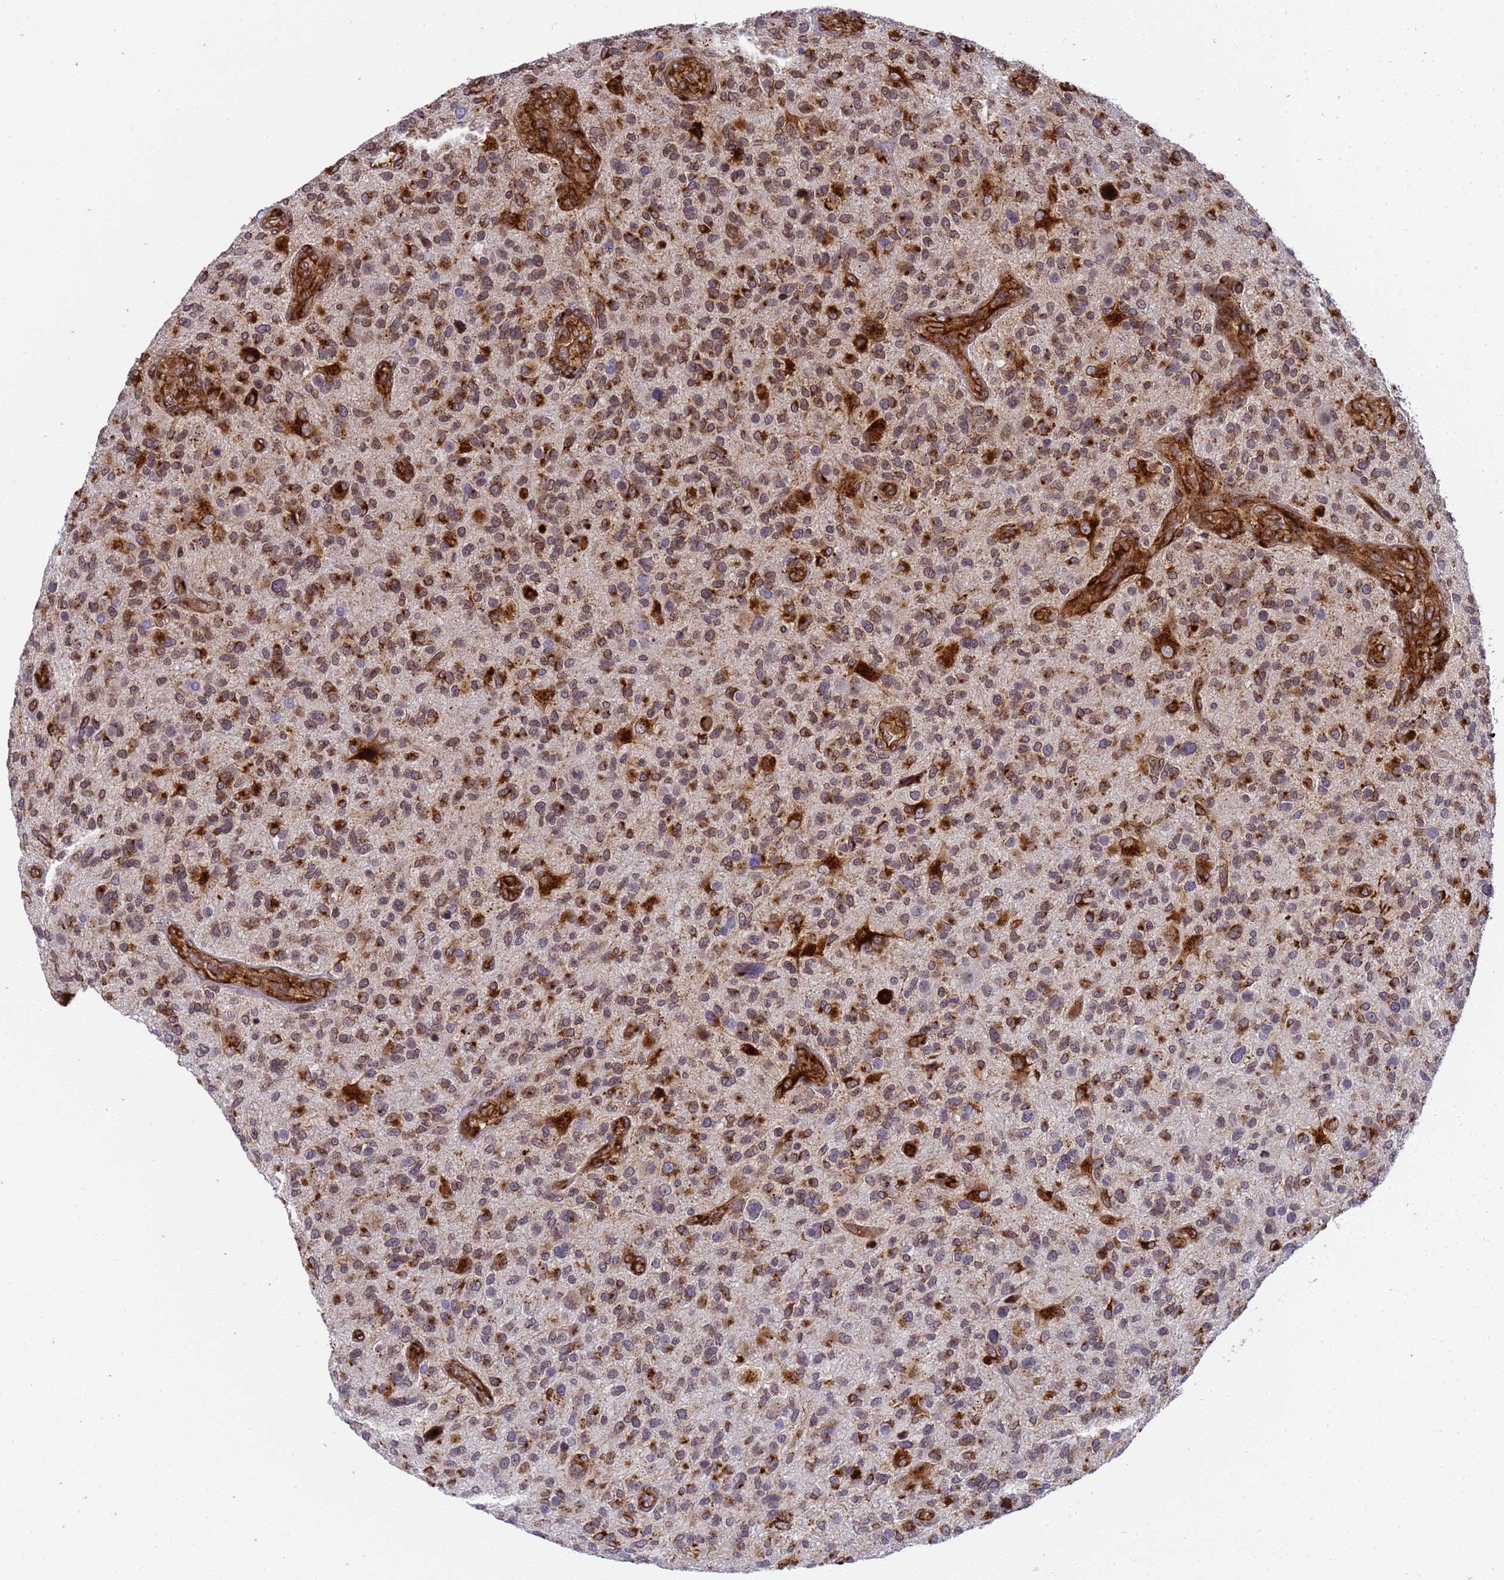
{"staining": {"intensity": "strong", "quantity": "25%-75%", "location": "cytoplasmic/membranous"}, "tissue": "glioma", "cell_type": "Tumor cells", "image_type": "cancer", "snomed": [{"axis": "morphology", "description": "Glioma, malignant, High grade"}, {"axis": "topography", "description": "Brain"}], "caption": "Protein expression analysis of malignant glioma (high-grade) shows strong cytoplasmic/membranous expression in approximately 25%-75% of tumor cells.", "gene": "IGFBP7", "patient": {"sex": "male", "age": 47}}